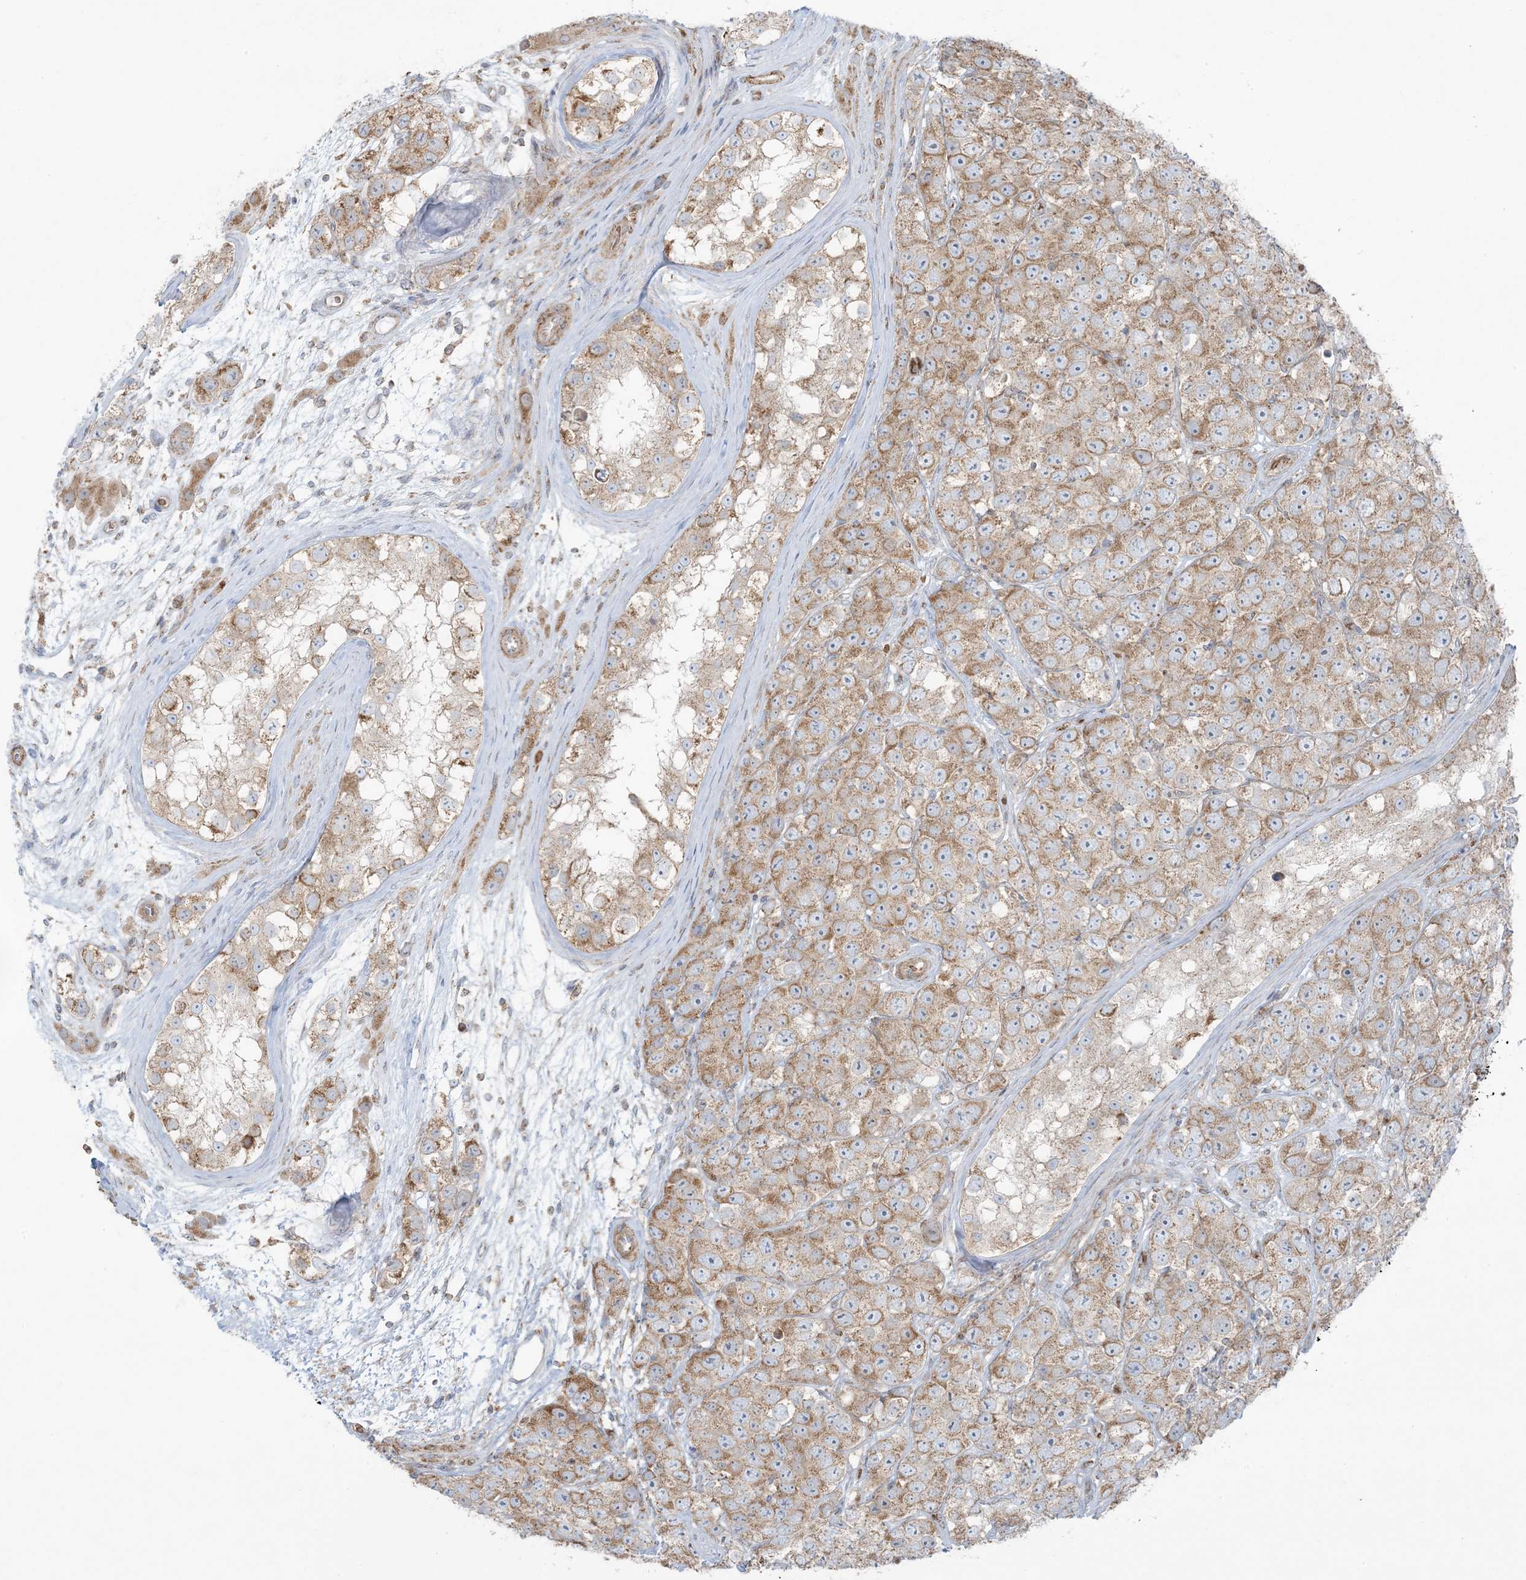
{"staining": {"intensity": "moderate", "quantity": ">75%", "location": "cytoplasmic/membranous"}, "tissue": "testis cancer", "cell_type": "Tumor cells", "image_type": "cancer", "snomed": [{"axis": "morphology", "description": "Seminoma, NOS"}, {"axis": "topography", "description": "Testis"}], "caption": "High-magnification brightfield microscopy of testis cancer (seminoma) stained with DAB (brown) and counterstained with hematoxylin (blue). tumor cells exhibit moderate cytoplasmic/membranous expression is identified in about>75% of cells.", "gene": "PIK3R4", "patient": {"sex": "male", "age": 28}}